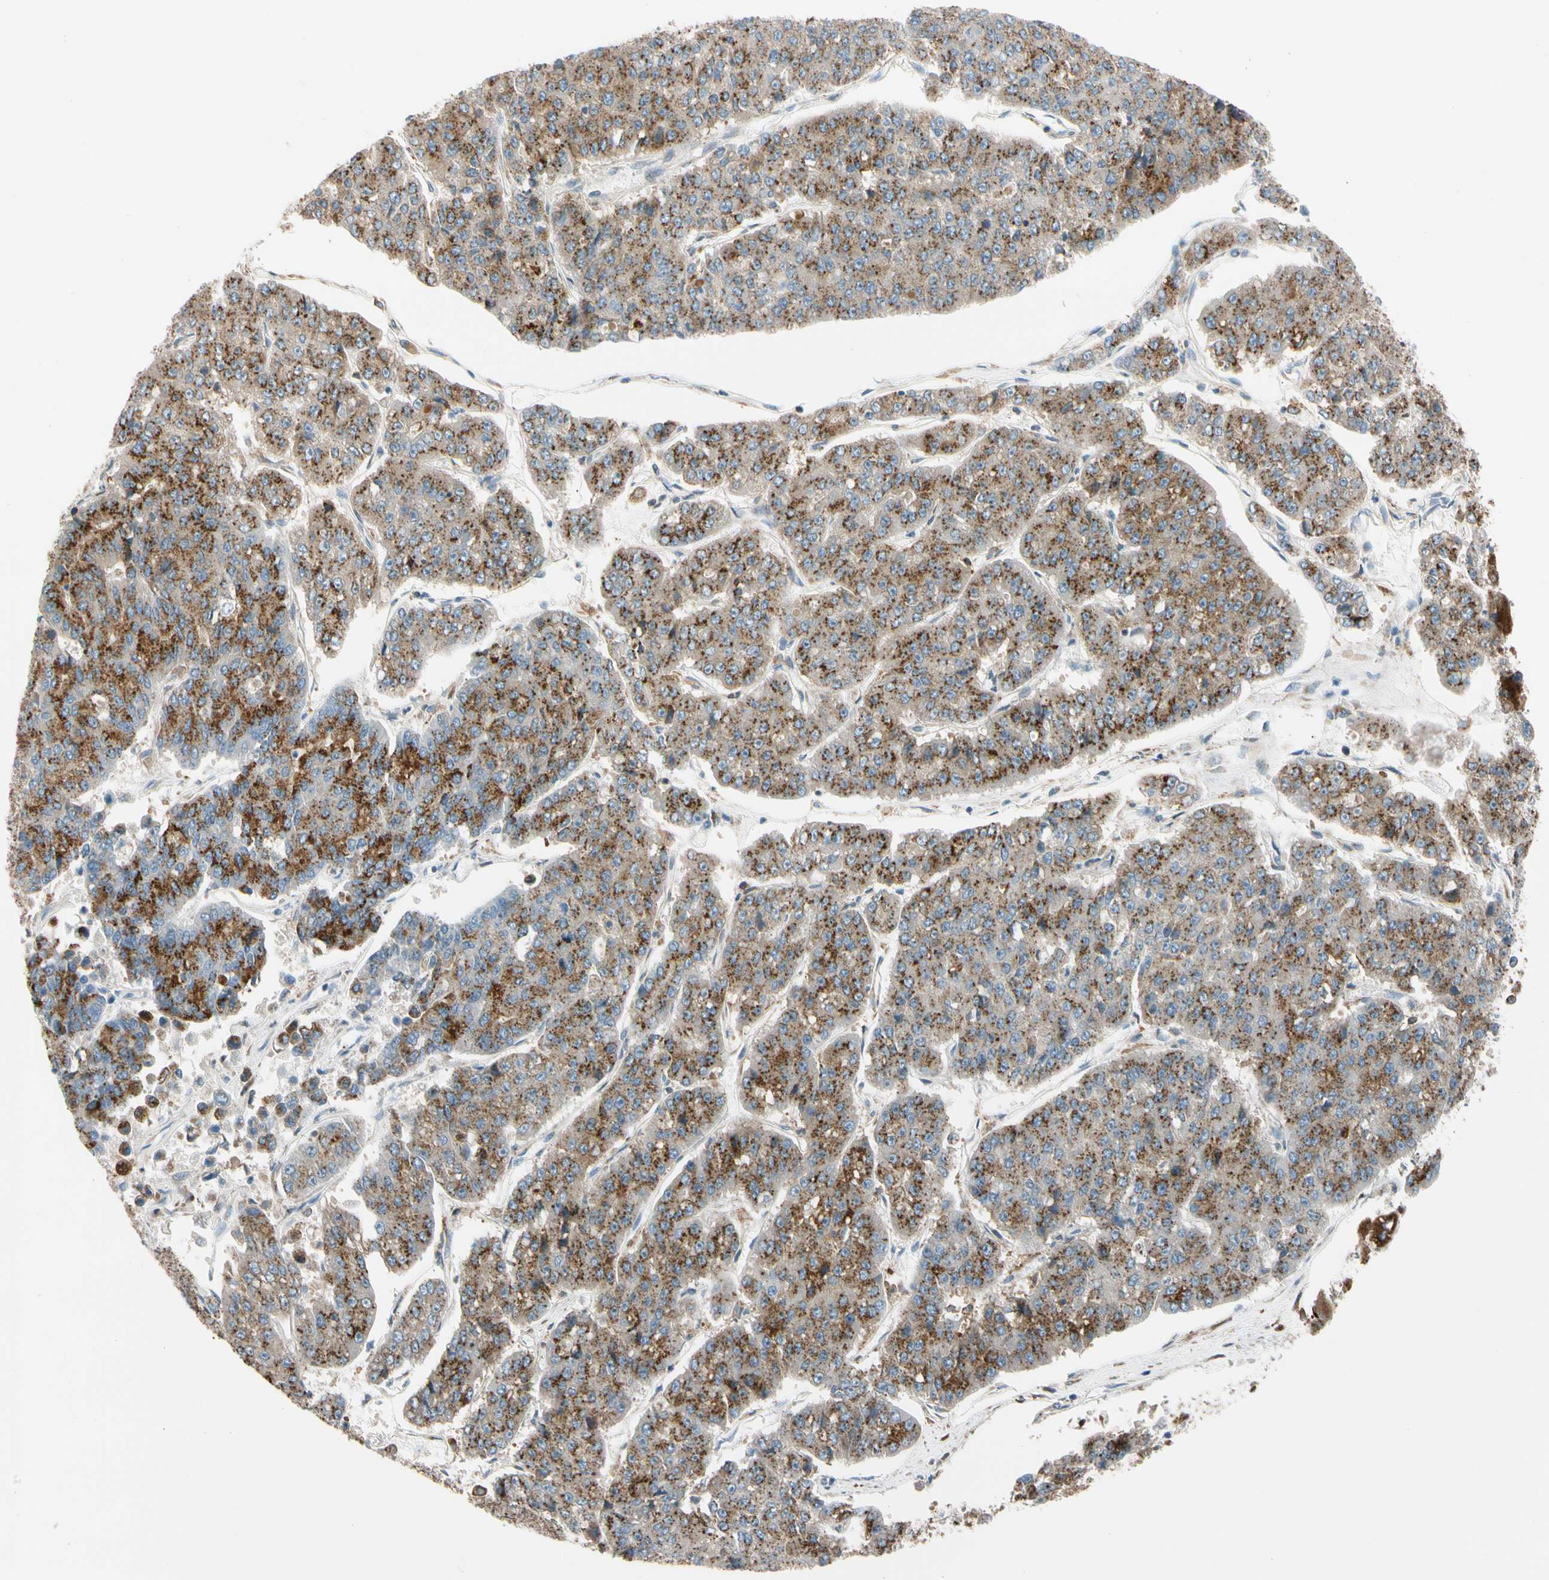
{"staining": {"intensity": "strong", "quantity": ">75%", "location": "cytoplasmic/membranous"}, "tissue": "pancreatic cancer", "cell_type": "Tumor cells", "image_type": "cancer", "snomed": [{"axis": "morphology", "description": "Adenocarcinoma, NOS"}, {"axis": "topography", "description": "Pancreas"}], "caption": "Immunohistochemistry (IHC) of human adenocarcinoma (pancreatic) shows high levels of strong cytoplasmic/membranous positivity in about >75% of tumor cells.", "gene": "NUCB1", "patient": {"sex": "male", "age": 50}}